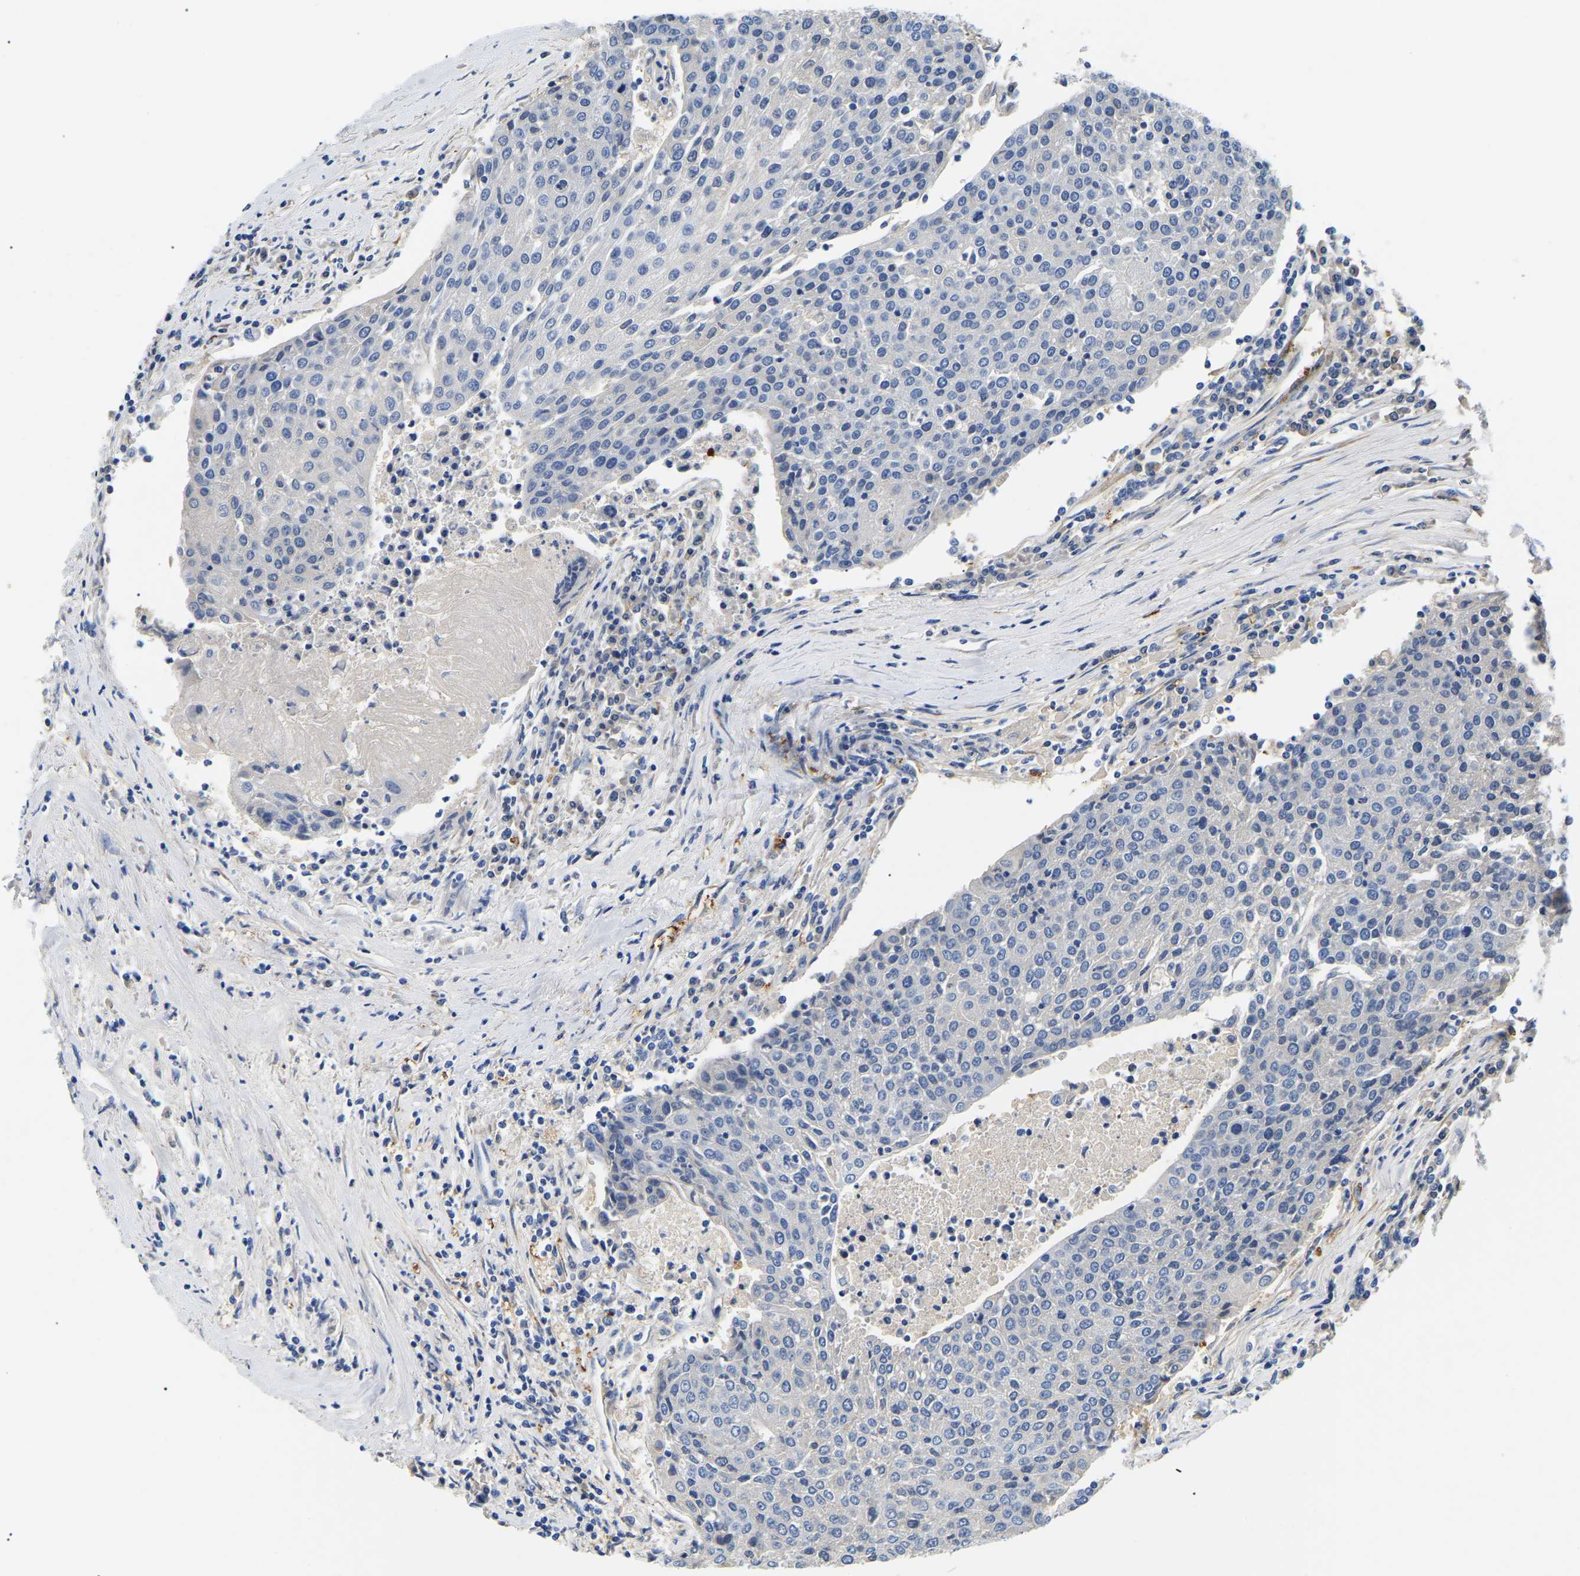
{"staining": {"intensity": "negative", "quantity": "none", "location": "none"}, "tissue": "urothelial cancer", "cell_type": "Tumor cells", "image_type": "cancer", "snomed": [{"axis": "morphology", "description": "Urothelial carcinoma, High grade"}, {"axis": "topography", "description": "Urinary bladder"}], "caption": "Urothelial cancer stained for a protein using IHC displays no staining tumor cells.", "gene": "DUSP8", "patient": {"sex": "female", "age": 85}}